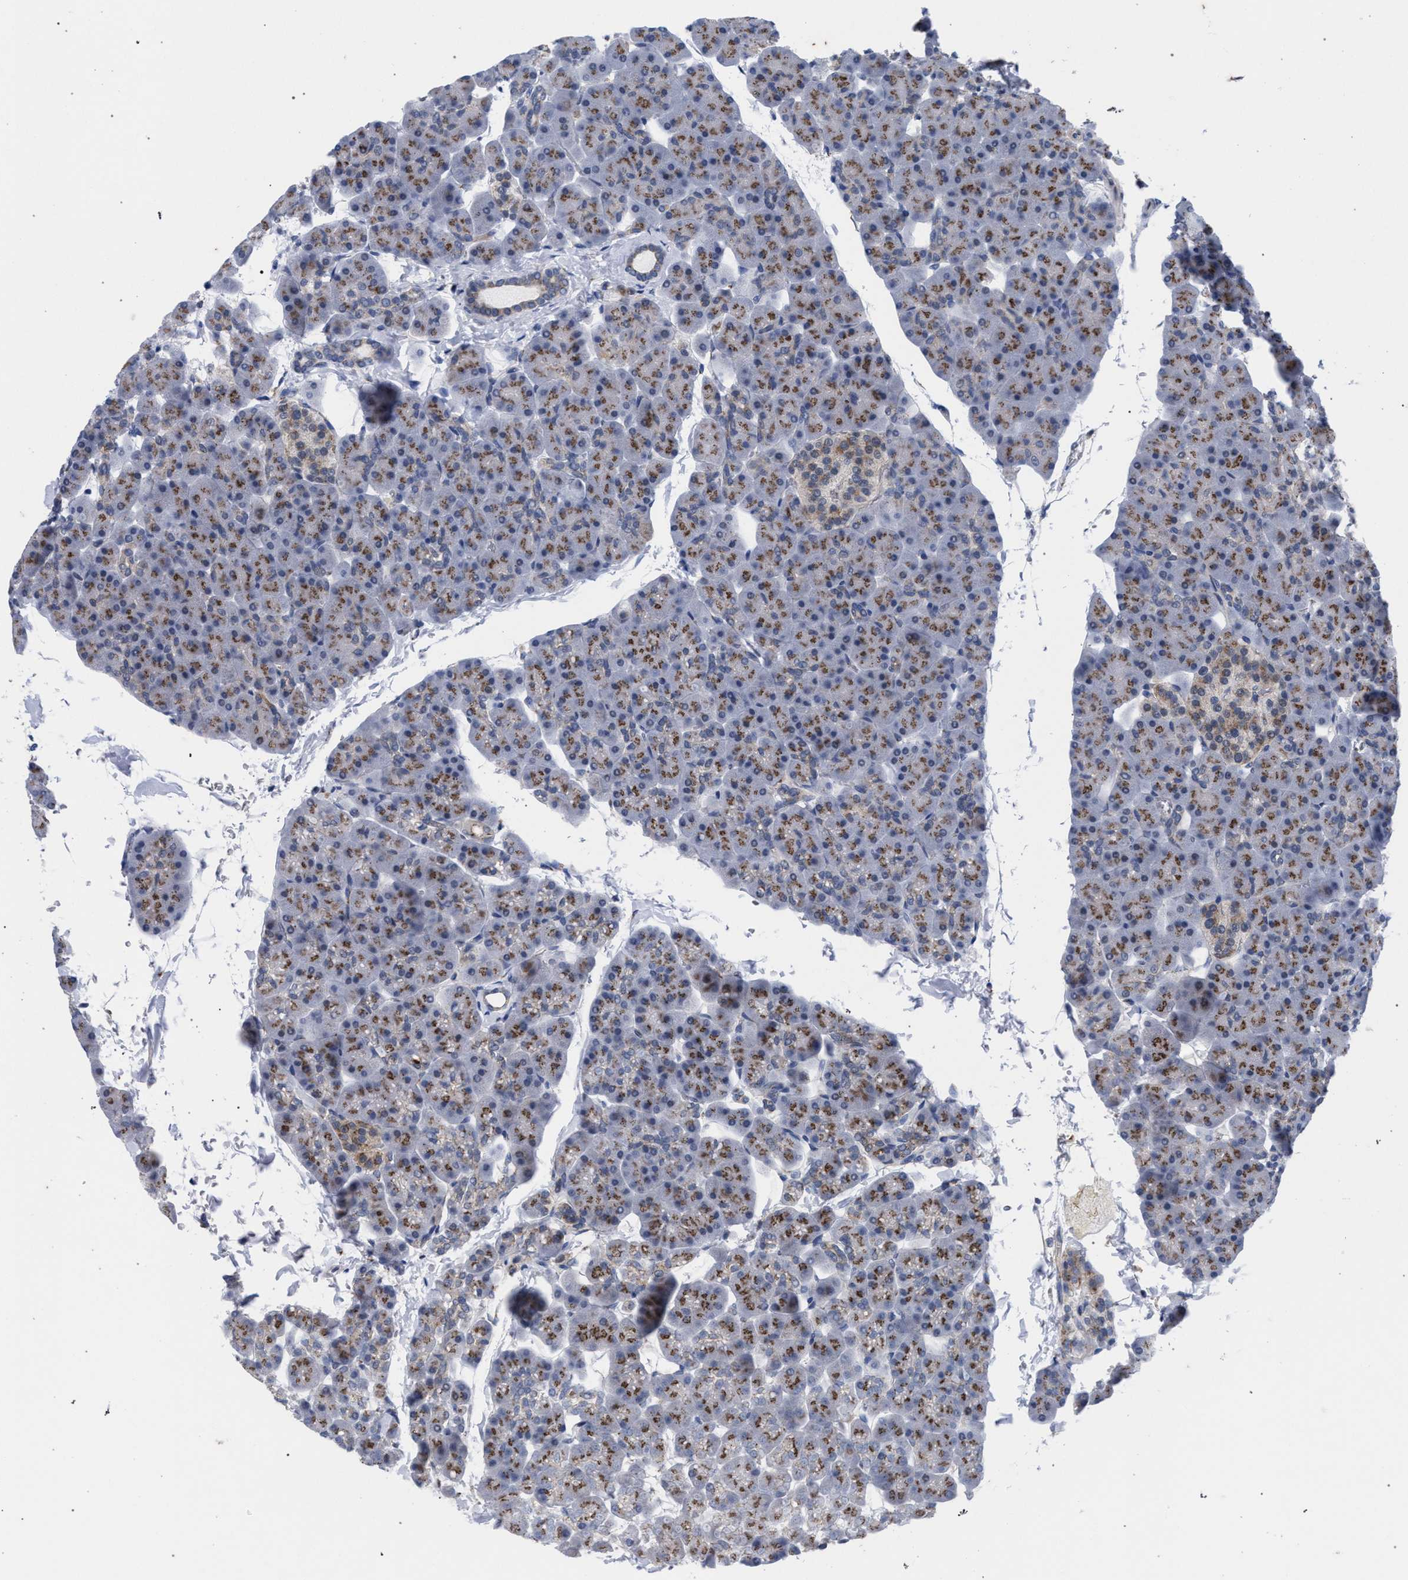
{"staining": {"intensity": "moderate", "quantity": ">75%", "location": "cytoplasmic/membranous"}, "tissue": "pancreas", "cell_type": "Exocrine glandular cells", "image_type": "normal", "snomed": [{"axis": "morphology", "description": "Normal tissue, NOS"}, {"axis": "topography", "description": "Pancreas"}], "caption": "IHC of benign pancreas displays medium levels of moderate cytoplasmic/membranous positivity in approximately >75% of exocrine glandular cells.", "gene": "GOLGA2", "patient": {"sex": "male", "age": 35}}